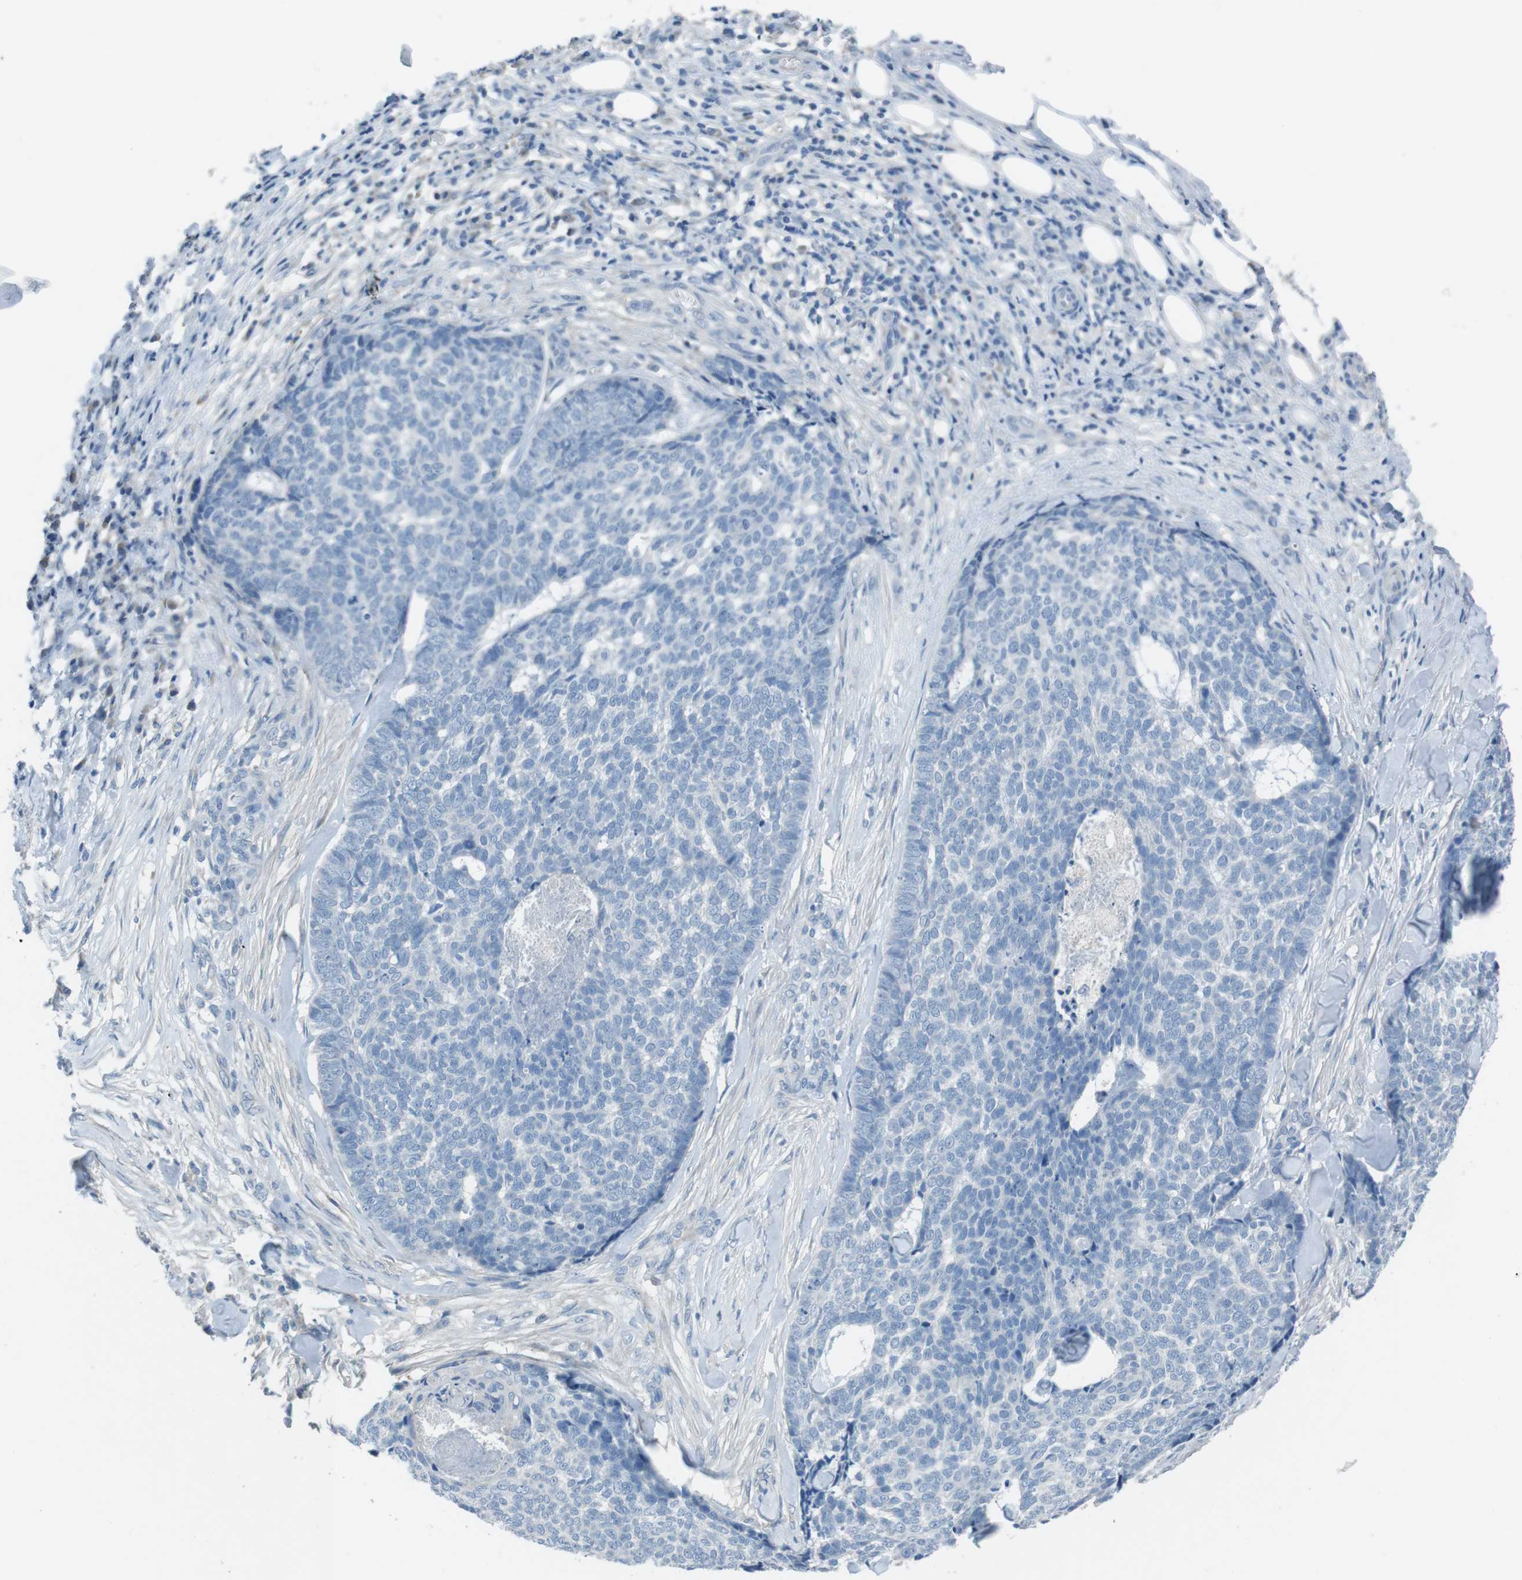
{"staining": {"intensity": "negative", "quantity": "none", "location": "none"}, "tissue": "skin cancer", "cell_type": "Tumor cells", "image_type": "cancer", "snomed": [{"axis": "morphology", "description": "Basal cell carcinoma"}, {"axis": "topography", "description": "Skin"}], "caption": "There is no significant staining in tumor cells of basal cell carcinoma (skin). (DAB (3,3'-diaminobenzidine) IHC, high magnification).", "gene": "CYP2C8", "patient": {"sex": "male", "age": 84}}